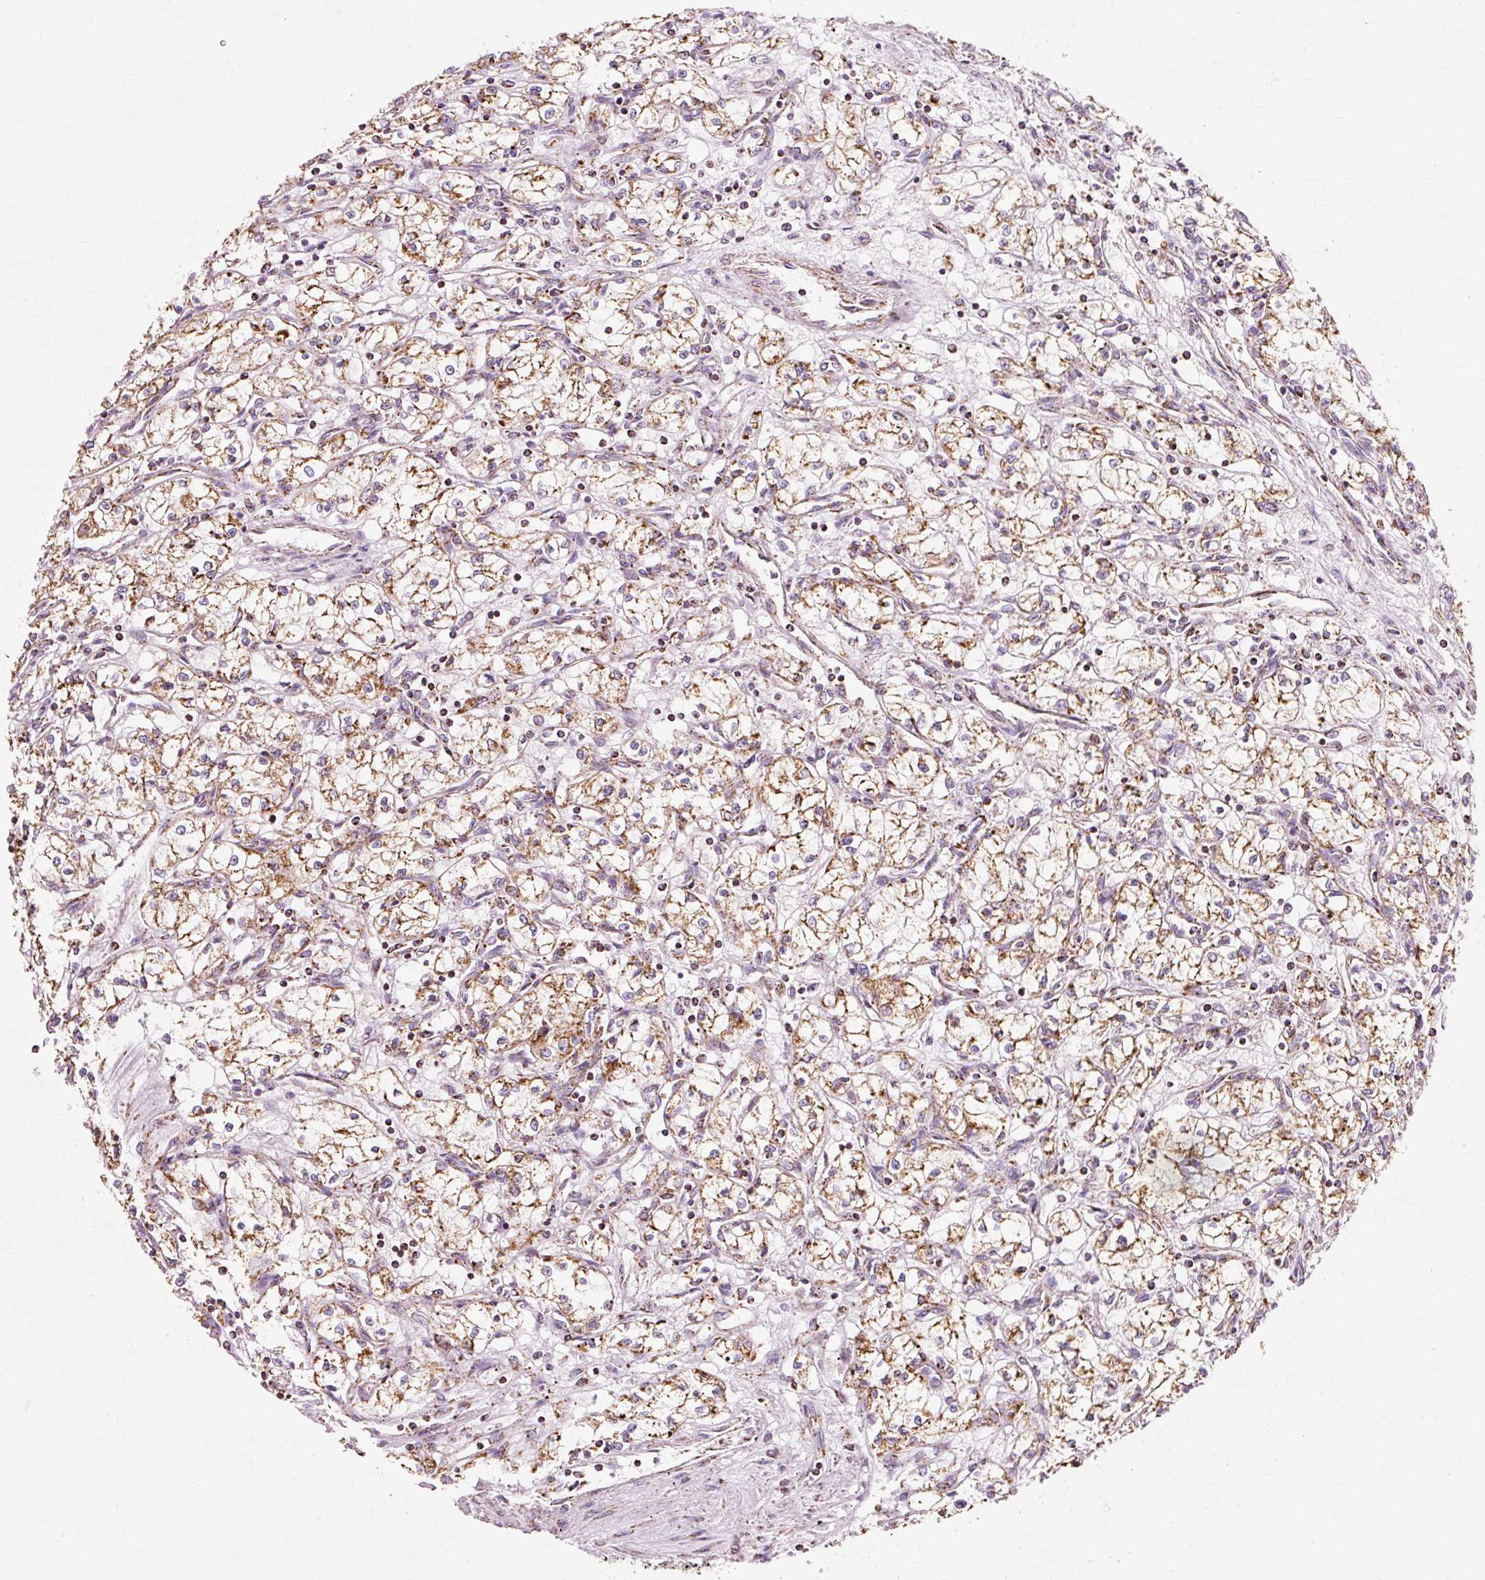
{"staining": {"intensity": "moderate", "quantity": ">75%", "location": "cytoplasmic/membranous"}, "tissue": "renal cancer", "cell_type": "Tumor cells", "image_type": "cancer", "snomed": [{"axis": "morphology", "description": "Adenocarcinoma, NOS"}, {"axis": "topography", "description": "Kidney"}], "caption": "A brown stain highlights moderate cytoplasmic/membranous positivity of a protein in adenocarcinoma (renal) tumor cells.", "gene": "ATP5PO", "patient": {"sex": "male", "age": 59}}